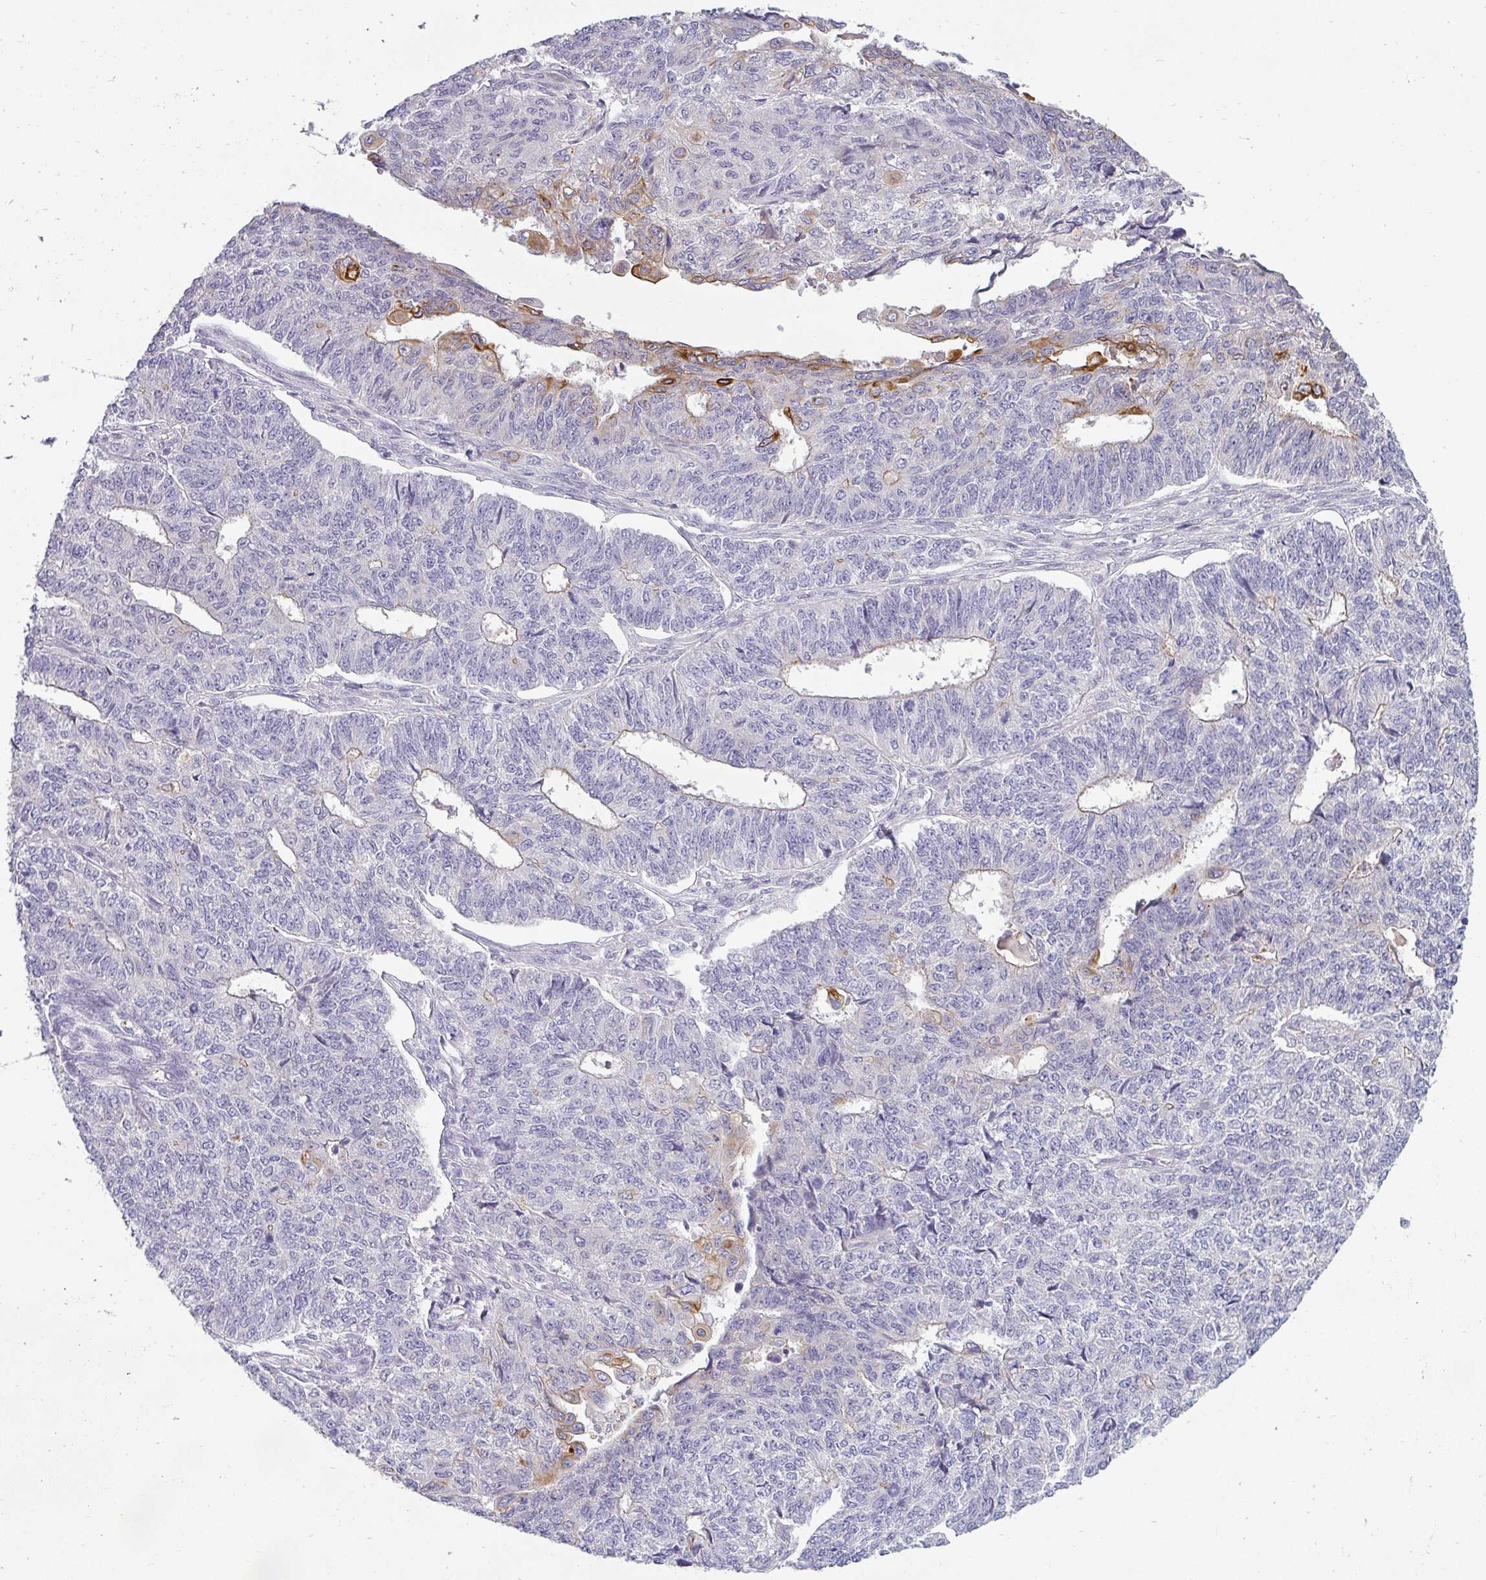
{"staining": {"intensity": "strong", "quantity": "<25%", "location": "cytoplasmic/membranous"}, "tissue": "endometrial cancer", "cell_type": "Tumor cells", "image_type": "cancer", "snomed": [{"axis": "morphology", "description": "Adenocarcinoma, NOS"}, {"axis": "topography", "description": "Endometrium"}], "caption": "Endometrial cancer stained with a protein marker shows strong staining in tumor cells.", "gene": "ASXL3", "patient": {"sex": "female", "age": 32}}